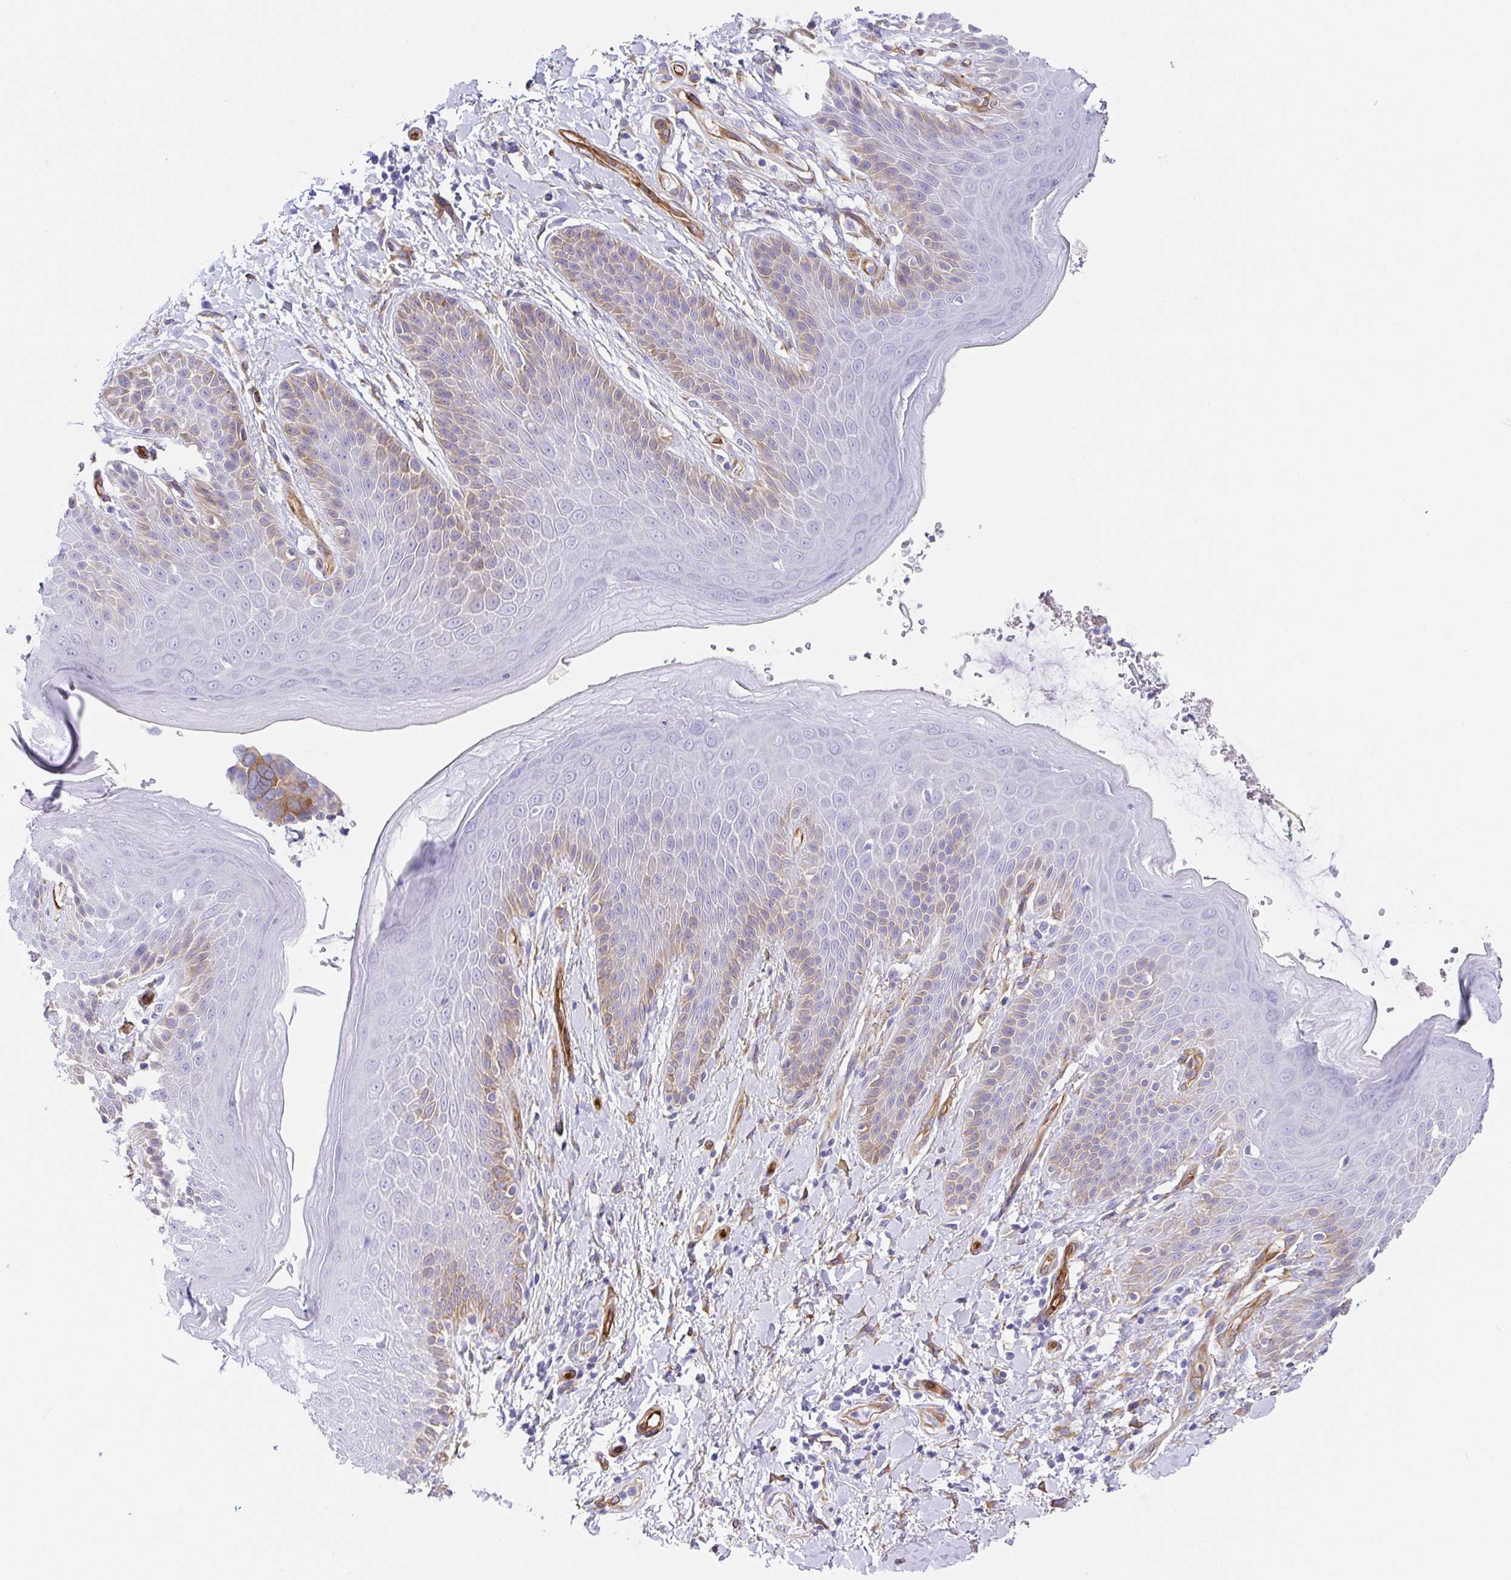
{"staining": {"intensity": "moderate", "quantity": "<25%", "location": "cytoplasmic/membranous"}, "tissue": "skin", "cell_type": "Epidermal cells", "image_type": "normal", "snomed": [{"axis": "morphology", "description": "Normal tissue, NOS"}, {"axis": "topography", "description": "Anal"}, {"axis": "topography", "description": "Peripheral nerve tissue"}], "caption": "Immunohistochemical staining of normal skin exhibits <25% levels of moderate cytoplasmic/membranous protein positivity in approximately <25% of epidermal cells.", "gene": "DOCK1", "patient": {"sex": "male", "age": 51}}